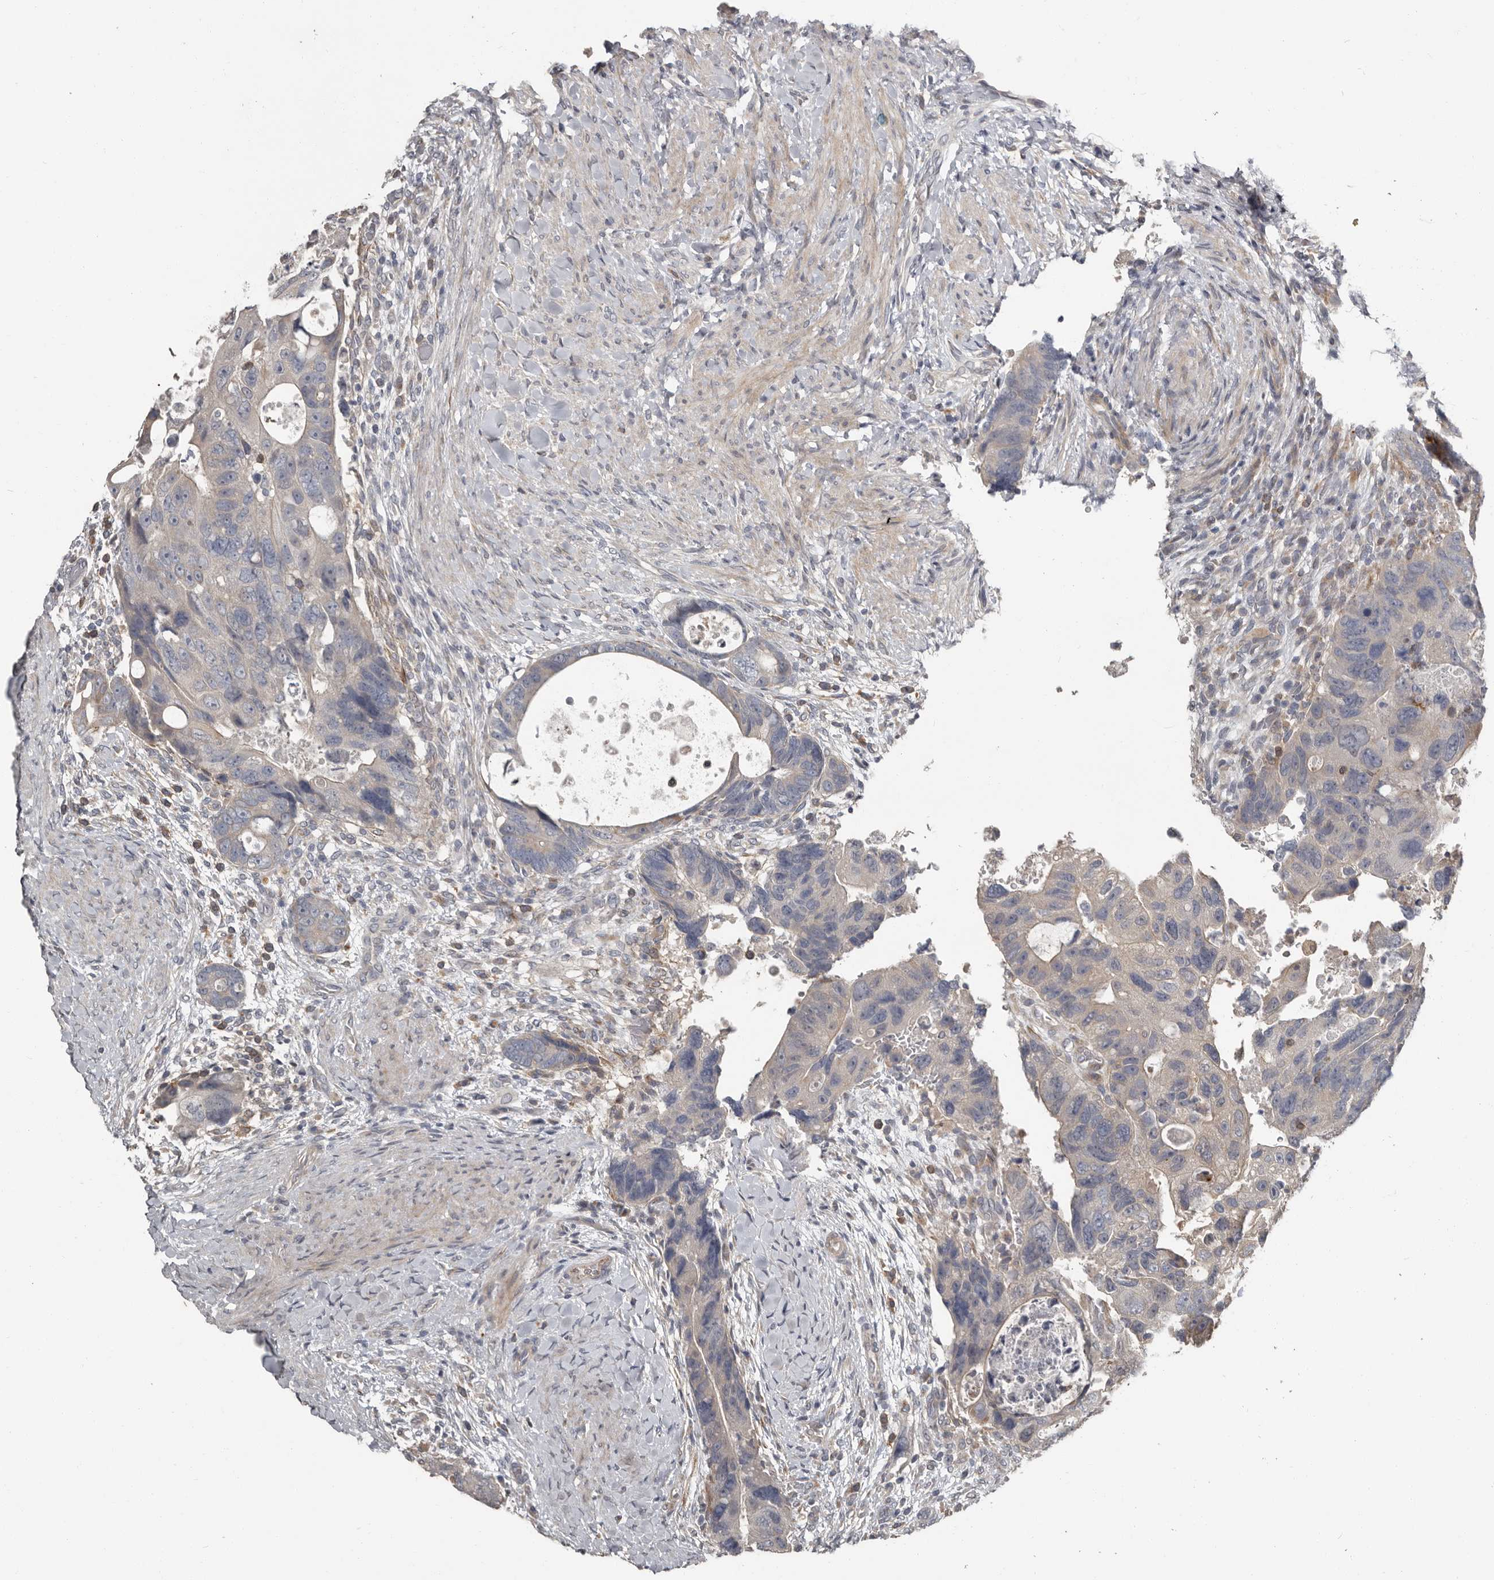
{"staining": {"intensity": "weak", "quantity": "<25%", "location": "cytoplasmic/membranous"}, "tissue": "colorectal cancer", "cell_type": "Tumor cells", "image_type": "cancer", "snomed": [{"axis": "morphology", "description": "Adenocarcinoma, NOS"}, {"axis": "topography", "description": "Rectum"}], "caption": "An IHC photomicrograph of adenocarcinoma (colorectal) is shown. There is no staining in tumor cells of adenocarcinoma (colorectal).", "gene": "KCNJ8", "patient": {"sex": "male", "age": 59}}